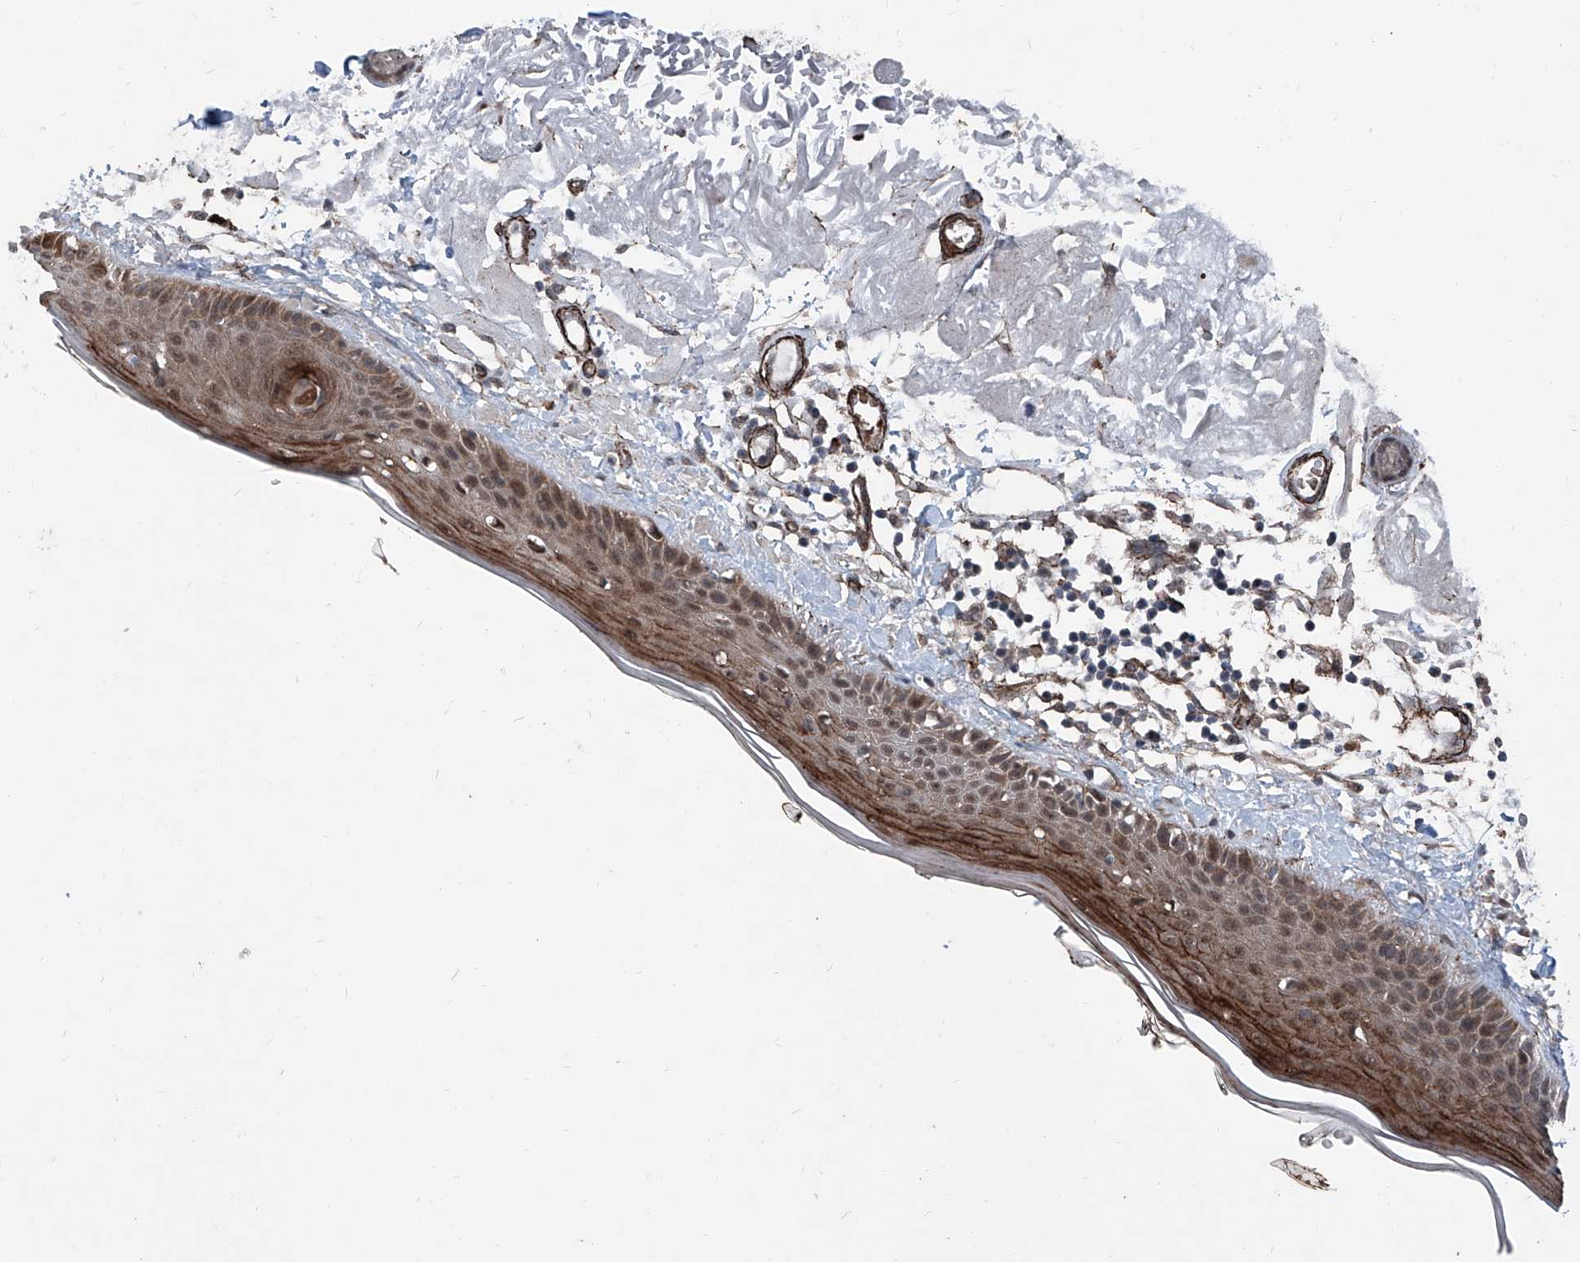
{"staining": {"intensity": "negative", "quantity": "none", "location": "none"}, "tissue": "skin", "cell_type": "Fibroblasts", "image_type": "normal", "snomed": [{"axis": "morphology", "description": "Normal tissue, NOS"}, {"axis": "topography", "description": "Skin"}, {"axis": "topography", "description": "Skeletal muscle"}], "caption": "This is an immunohistochemistry (IHC) image of benign human skin. There is no expression in fibroblasts.", "gene": "COA7", "patient": {"sex": "male", "age": 83}}